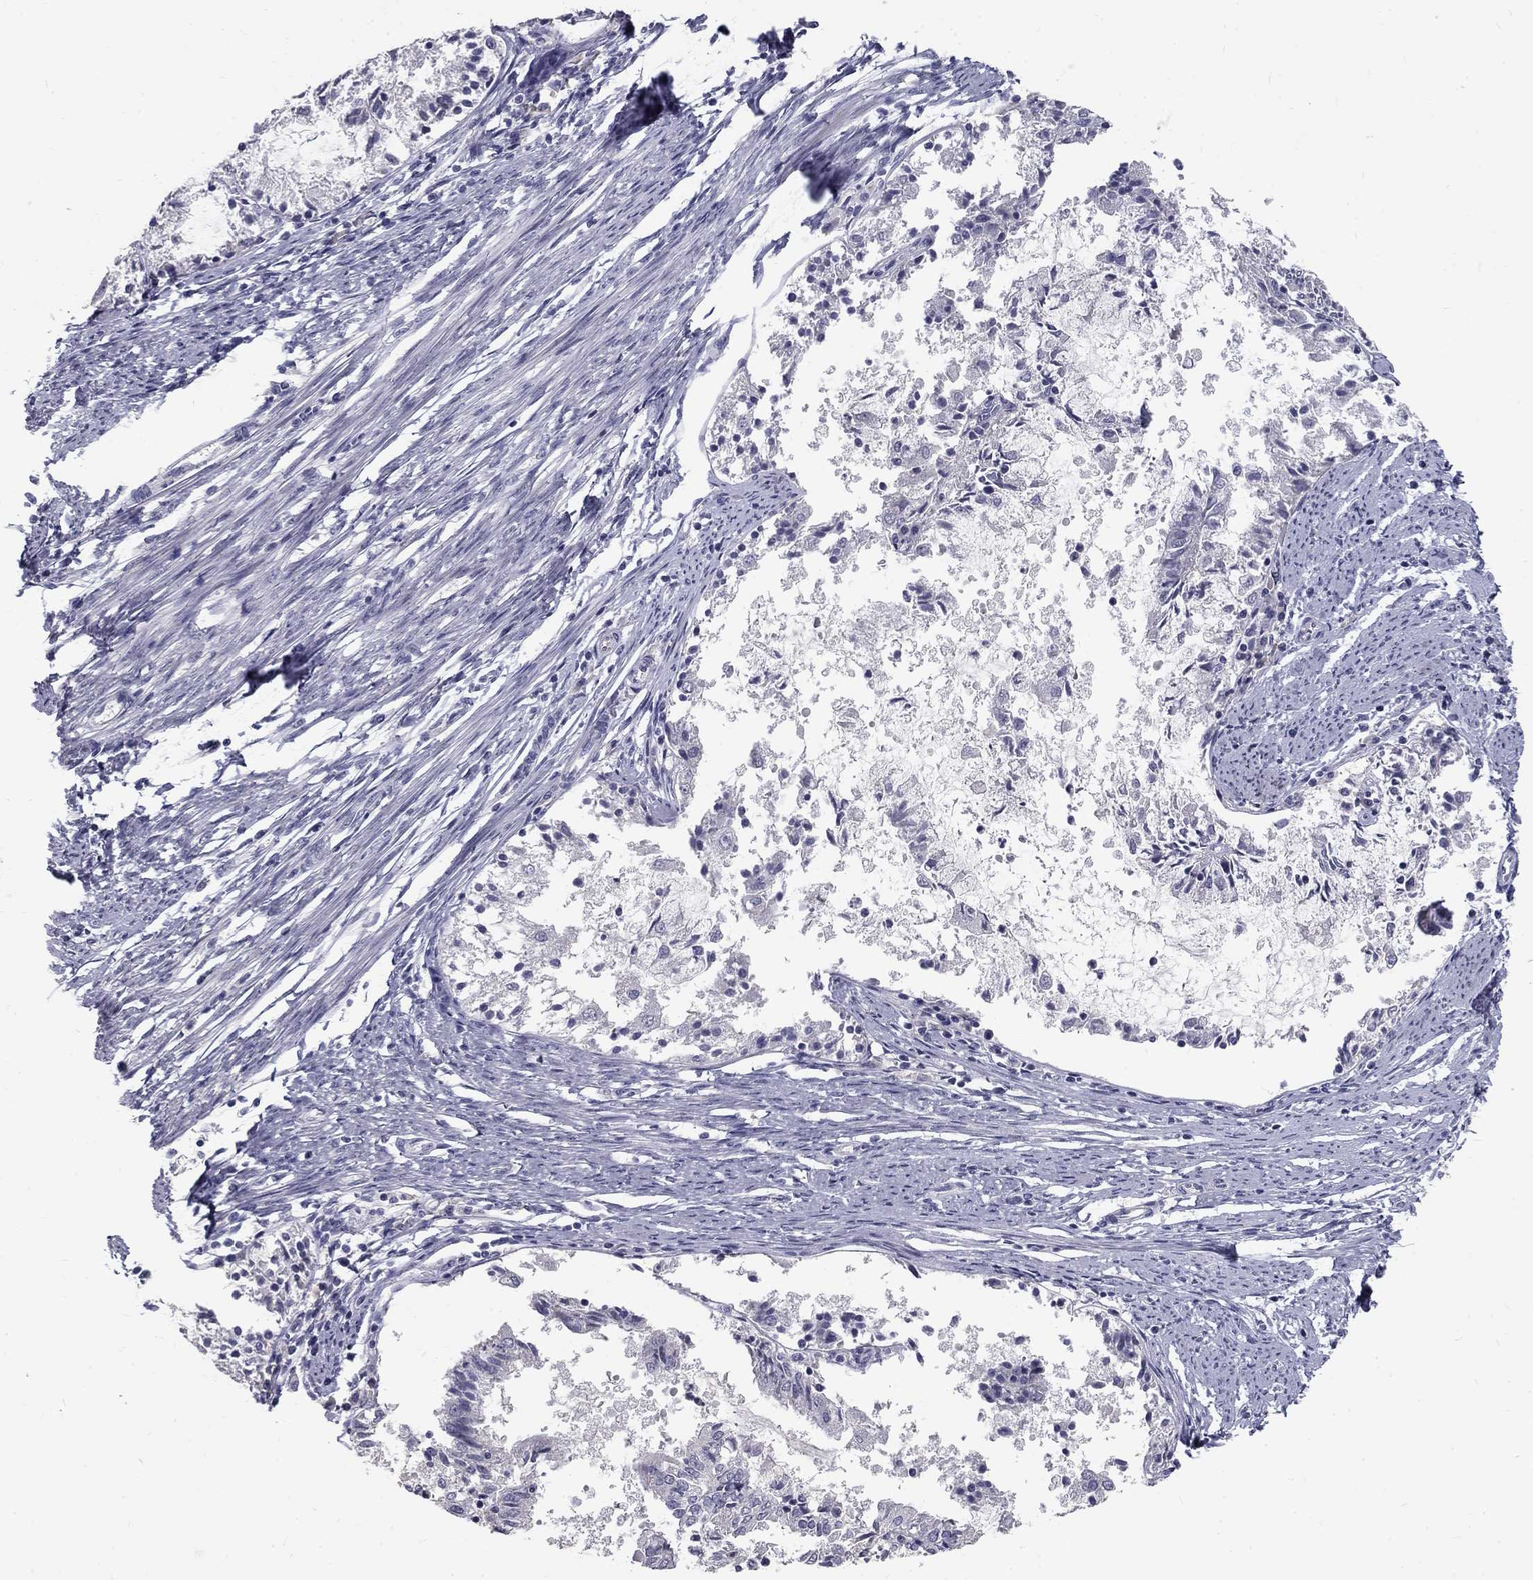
{"staining": {"intensity": "negative", "quantity": "none", "location": "none"}, "tissue": "endometrial cancer", "cell_type": "Tumor cells", "image_type": "cancer", "snomed": [{"axis": "morphology", "description": "Adenocarcinoma, NOS"}, {"axis": "topography", "description": "Endometrium"}], "caption": "Tumor cells are negative for protein expression in human endometrial cancer.", "gene": "NOS1", "patient": {"sex": "female", "age": 57}}